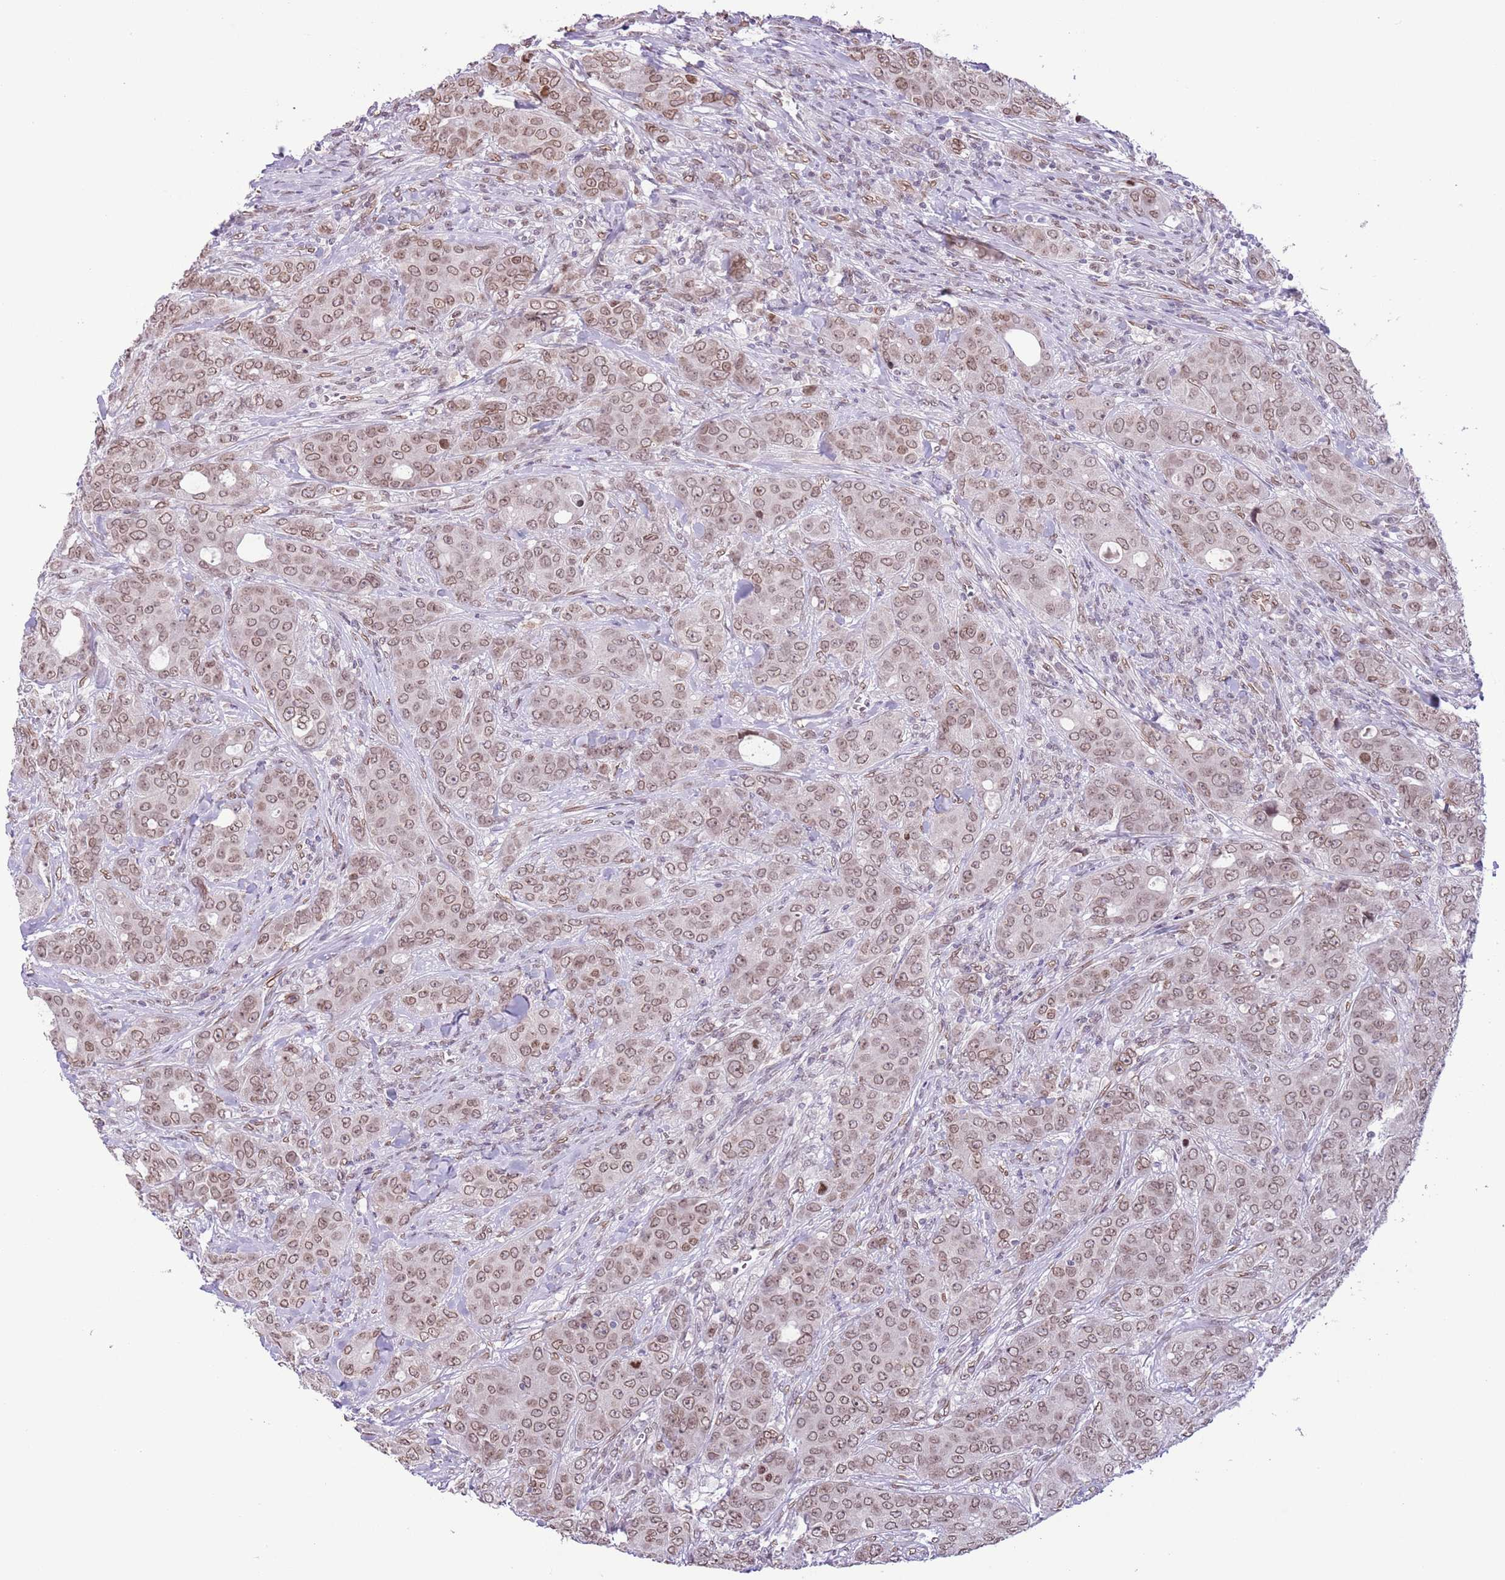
{"staining": {"intensity": "moderate", "quantity": ">75%", "location": "cytoplasmic/membranous,nuclear"}, "tissue": "breast cancer", "cell_type": "Tumor cells", "image_type": "cancer", "snomed": [{"axis": "morphology", "description": "Duct carcinoma"}, {"axis": "topography", "description": "Breast"}], "caption": "Protein expression by immunohistochemistry exhibits moderate cytoplasmic/membranous and nuclear staining in about >75% of tumor cells in intraductal carcinoma (breast). (DAB (3,3'-diaminobenzidine) = brown stain, brightfield microscopy at high magnification).", "gene": "ZGLP1", "patient": {"sex": "female", "age": 43}}